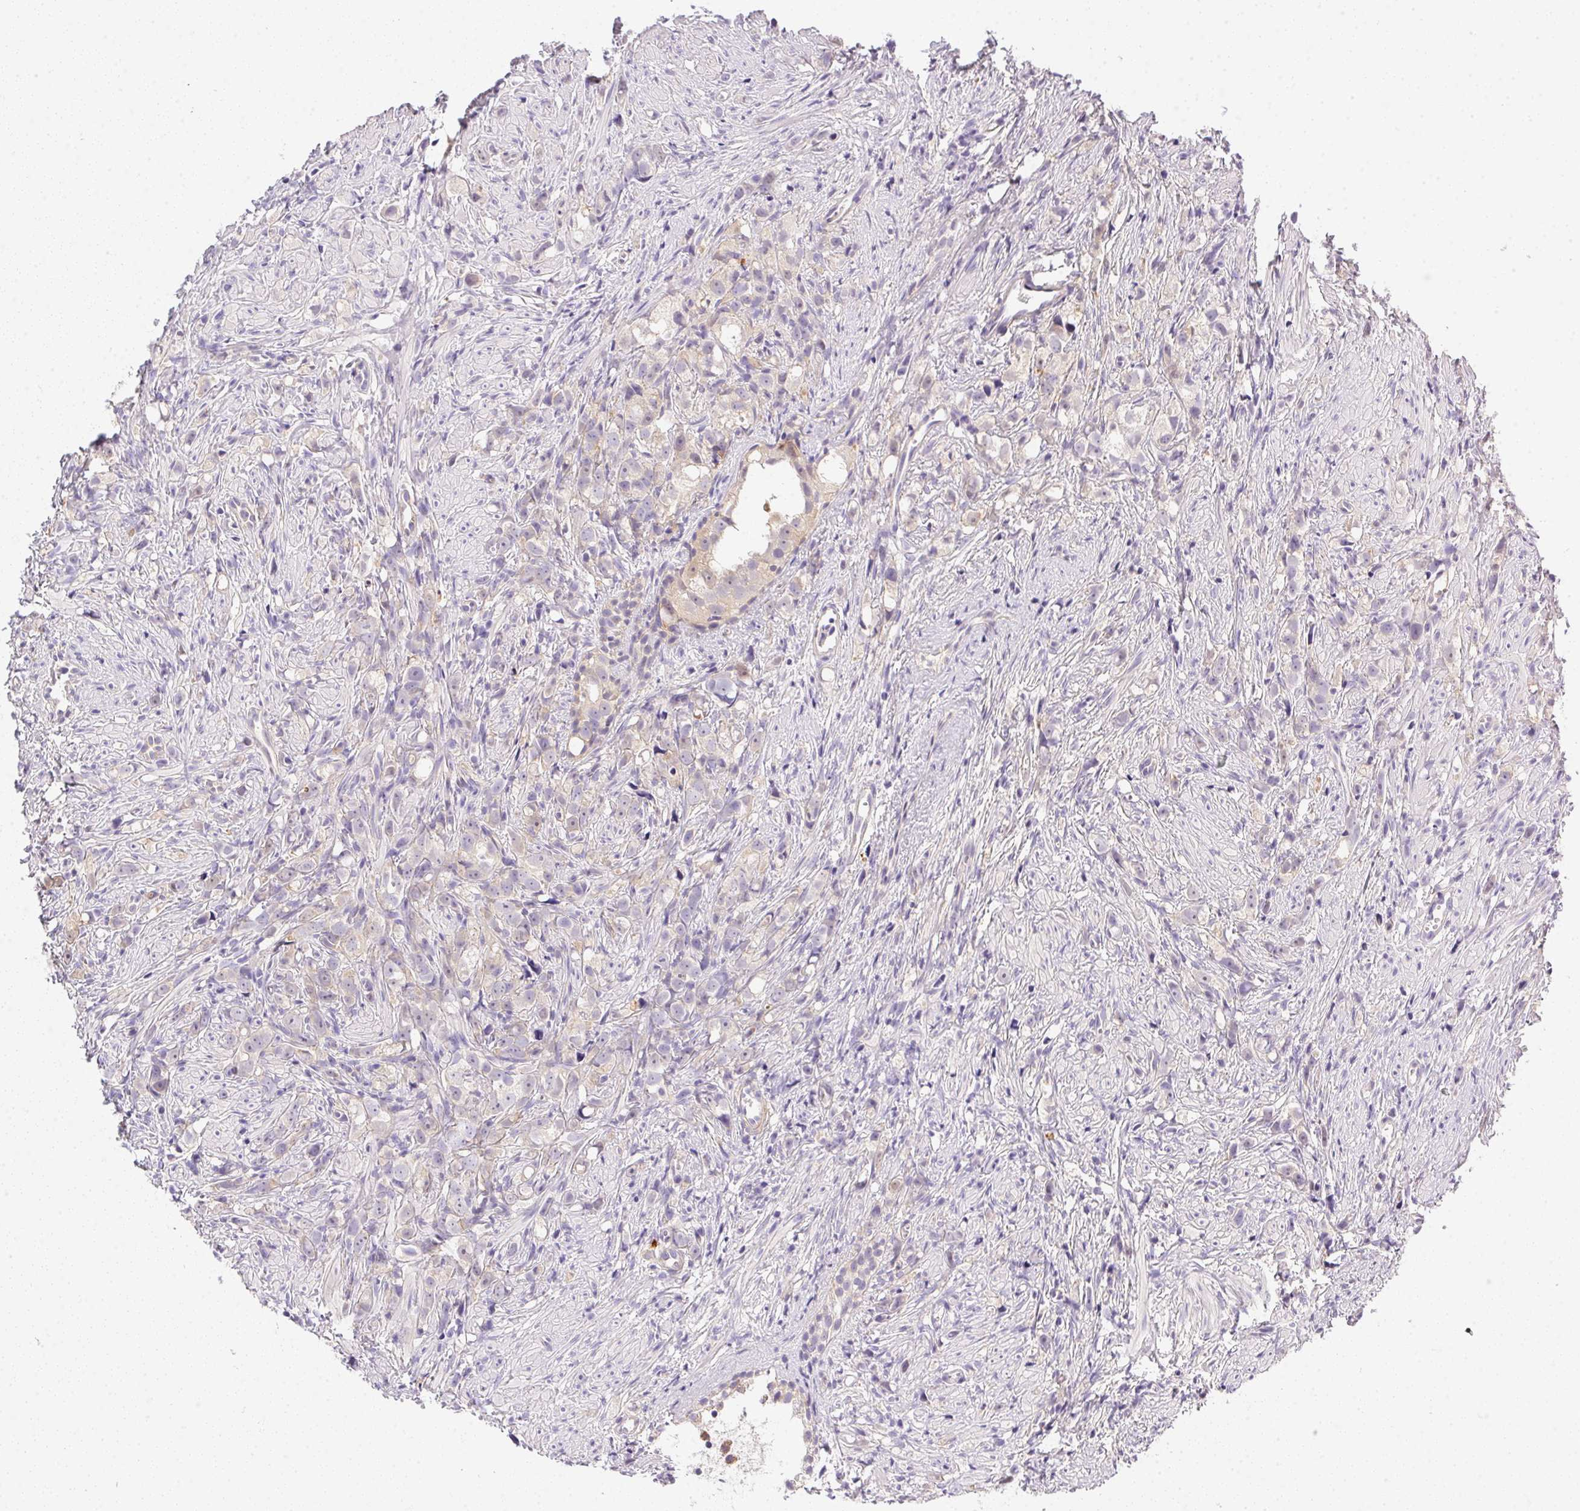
{"staining": {"intensity": "weak", "quantity": "25%-75%", "location": "cytoplasmic/membranous"}, "tissue": "prostate cancer", "cell_type": "Tumor cells", "image_type": "cancer", "snomed": [{"axis": "morphology", "description": "Adenocarcinoma, High grade"}, {"axis": "topography", "description": "Prostate"}], "caption": "Immunohistochemical staining of human prostate cancer (high-grade adenocarcinoma) displays low levels of weak cytoplasmic/membranous protein expression in approximately 25%-75% of tumor cells. The staining was performed using DAB to visualize the protein expression in brown, while the nuclei were stained in blue with hematoxylin (Magnification: 20x).", "gene": "SLC17A7", "patient": {"sex": "male", "age": 75}}